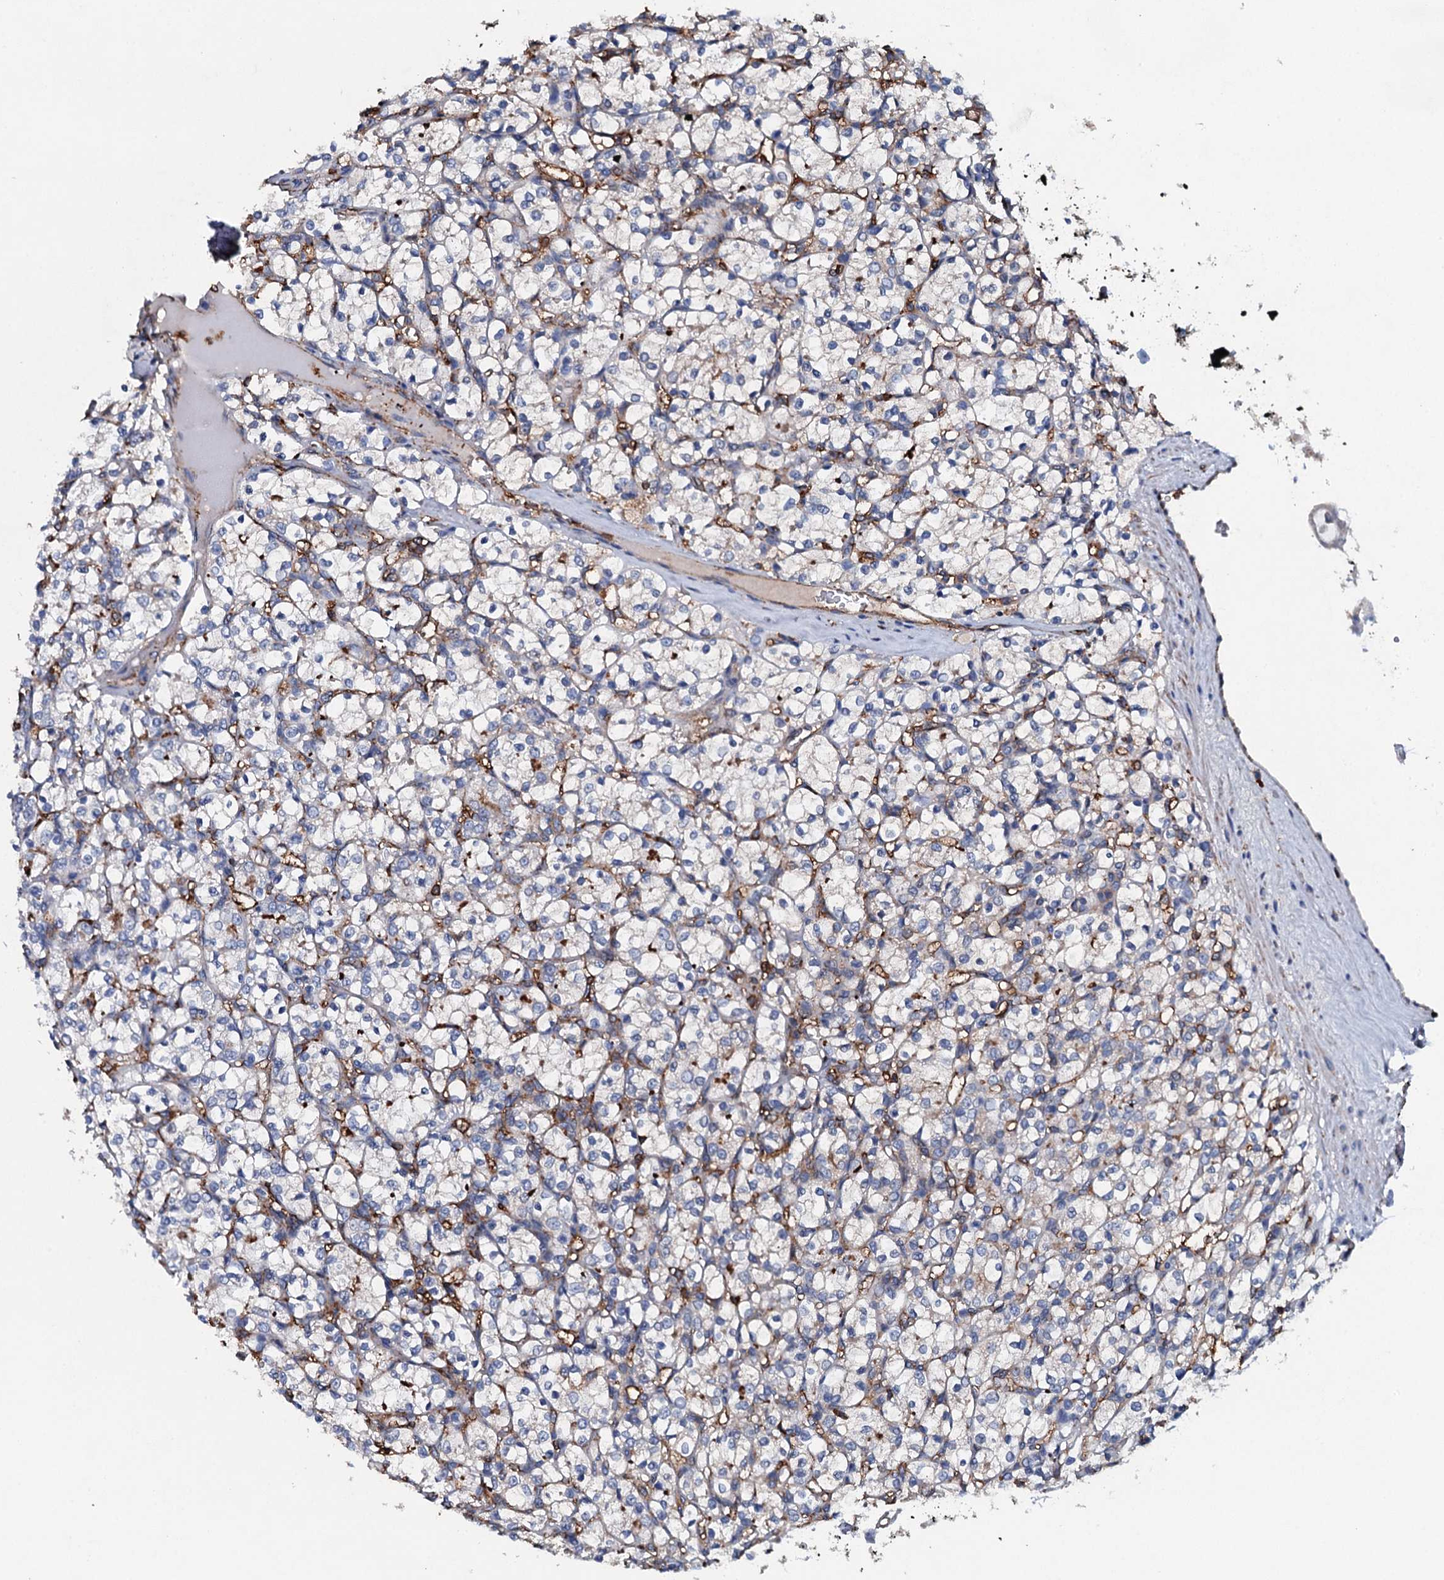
{"staining": {"intensity": "negative", "quantity": "none", "location": "none"}, "tissue": "renal cancer", "cell_type": "Tumor cells", "image_type": "cancer", "snomed": [{"axis": "morphology", "description": "Adenocarcinoma, NOS"}, {"axis": "topography", "description": "Kidney"}], "caption": "High power microscopy photomicrograph of an immunohistochemistry histopathology image of renal cancer (adenocarcinoma), revealing no significant expression in tumor cells. (DAB (3,3'-diaminobenzidine) immunohistochemistry with hematoxylin counter stain).", "gene": "MS4A4E", "patient": {"sex": "female", "age": 69}}